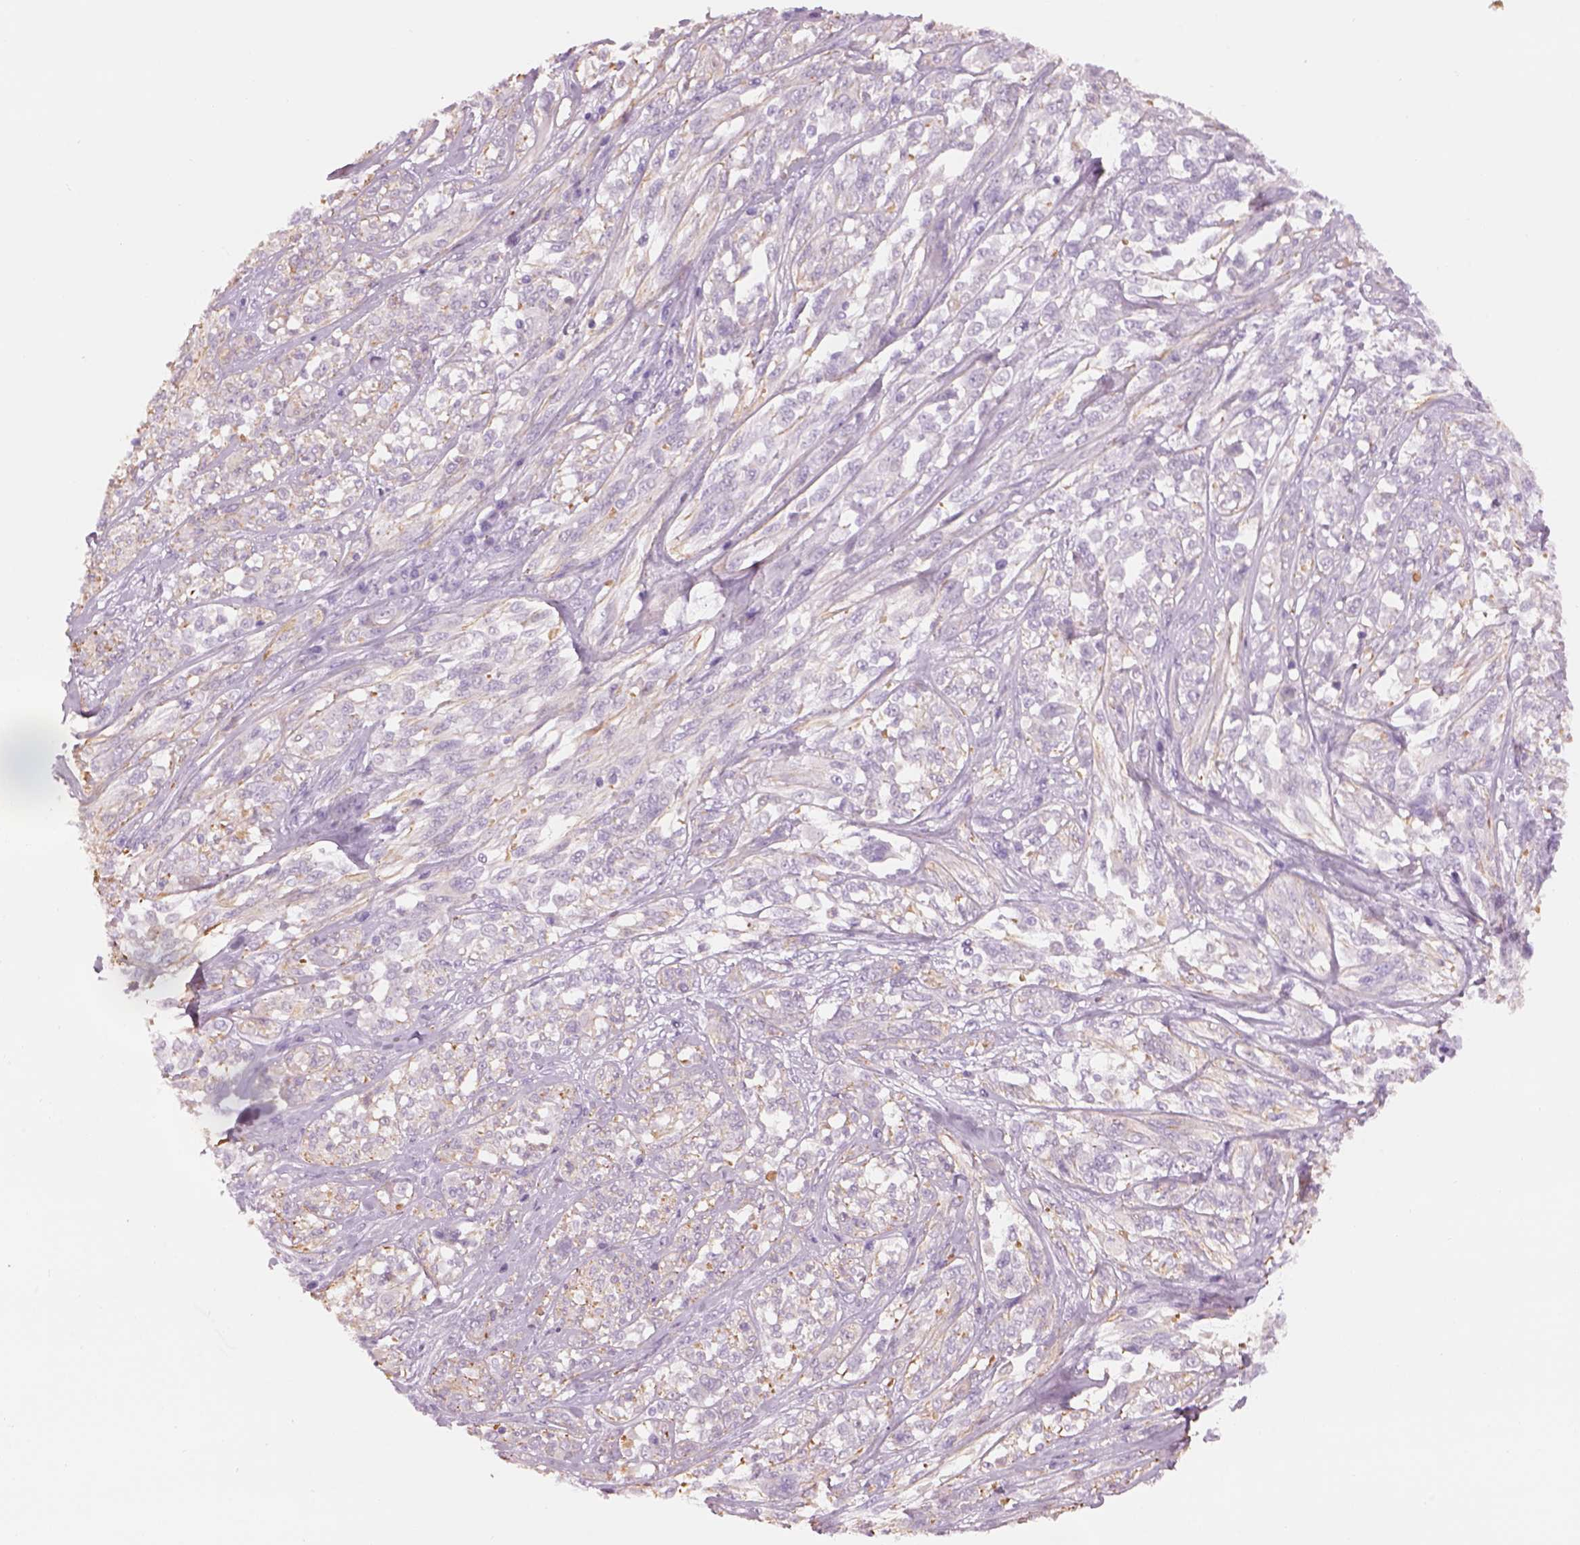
{"staining": {"intensity": "negative", "quantity": "none", "location": "none"}, "tissue": "melanoma", "cell_type": "Tumor cells", "image_type": "cancer", "snomed": [{"axis": "morphology", "description": "Malignant melanoma, NOS"}, {"axis": "topography", "description": "Skin"}], "caption": "DAB (3,3'-diaminobenzidine) immunohistochemical staining of human malignant melanoma shows no significant expression in tumor cells. (DAB IHC, high magnification).", "gene": "GAS2L2", "patient": {"sex": "female", "age": 91}}